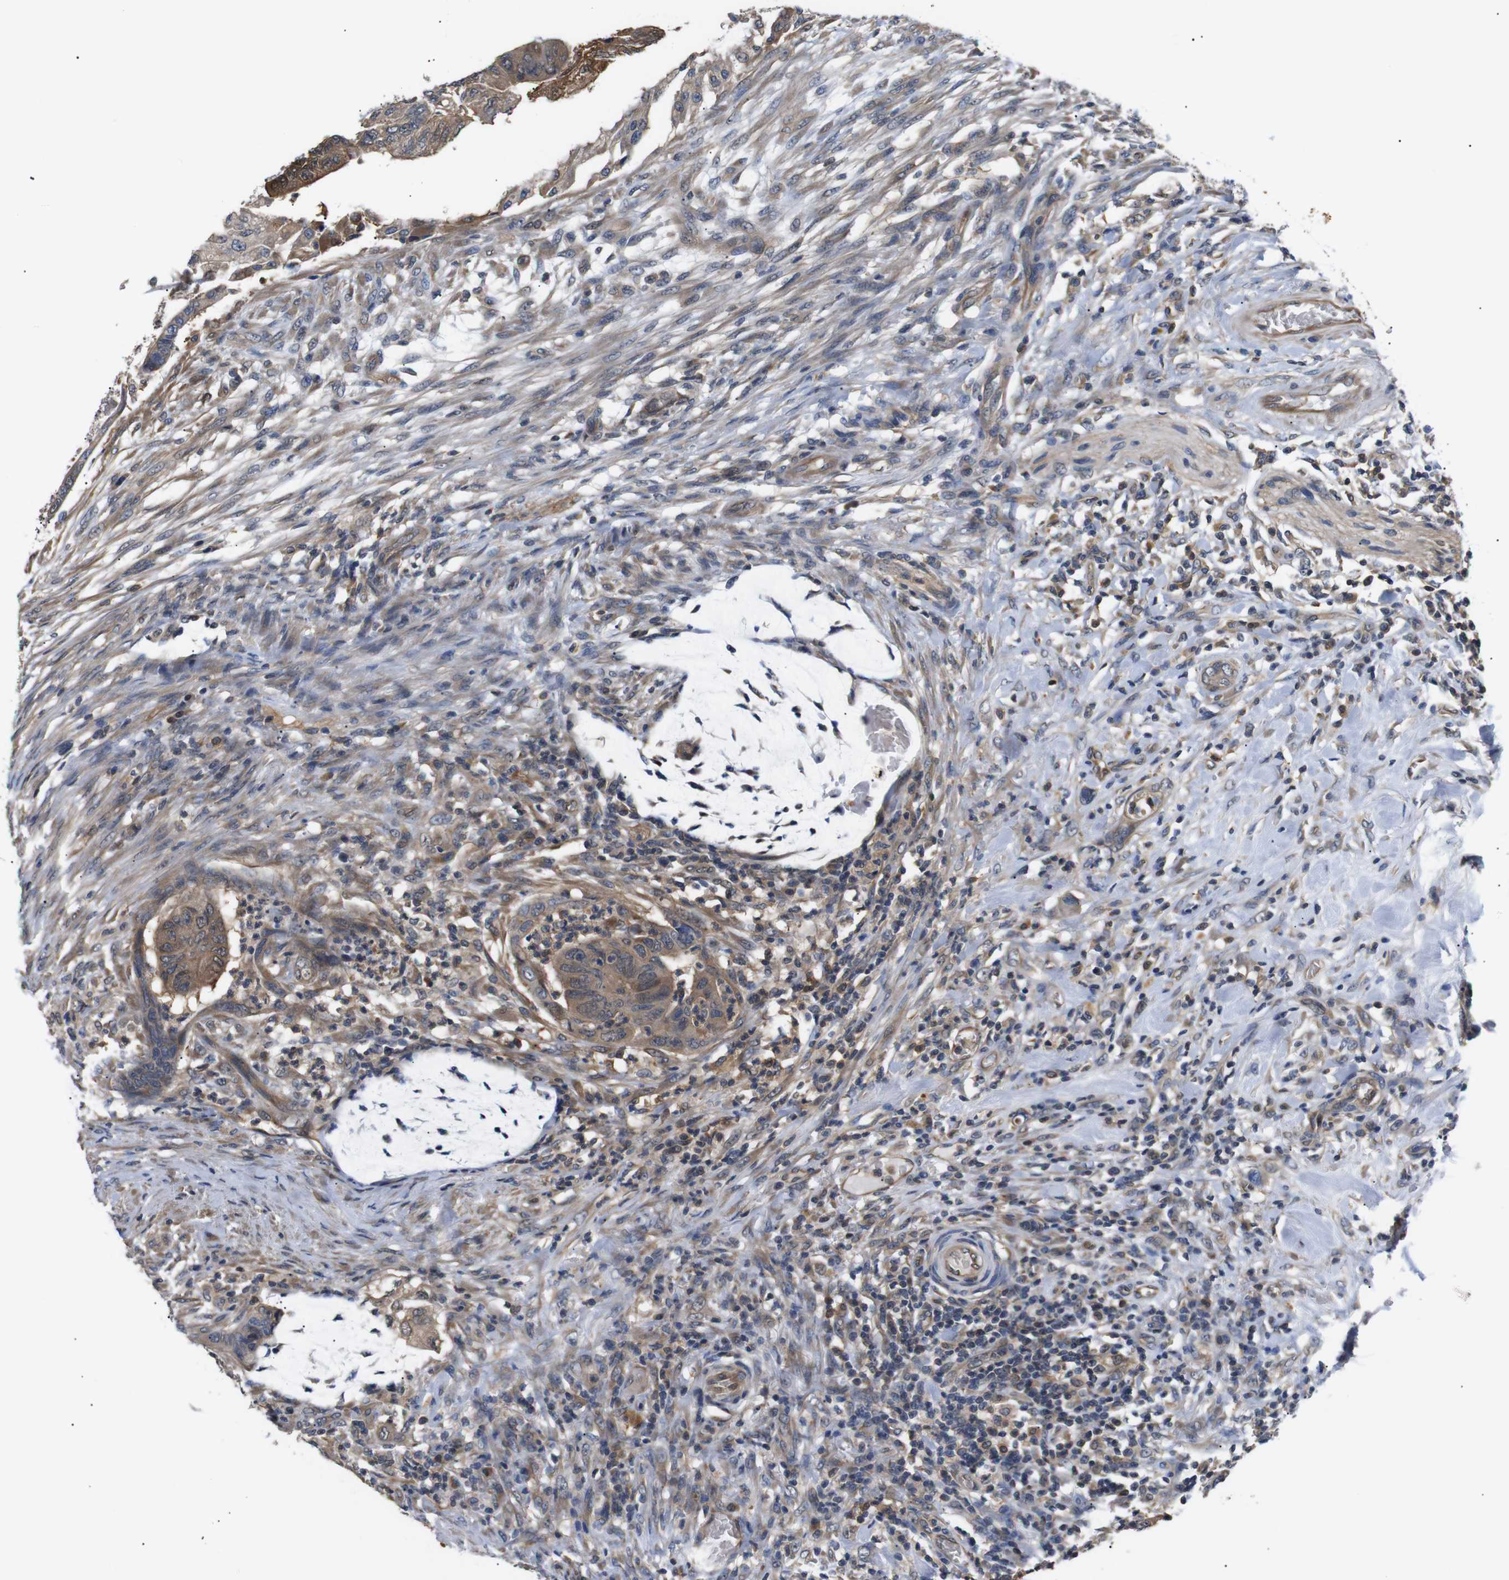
{"staining": {"intensity": "moderate", "quantity": ">75%", "location": "cytoplasmic/membranous"}, "tissue": "colorectal cancer", "cell_type": "Tumor cells", "image_type": "cancer", "snomed": [{"axis": "morphology", "description": "Normal tissue, NOS"}, {"axis": "morphology", "description": "Adenocarcinoma, NOS"}, {"axis": "topography", "description": "Rectum"}, {"axis": "topography", "description": "Peripheral nerve tissue"}], "caption": "Immunohistochemistry (IHC) histopathology image of human colorectal cancer stained for a protein (brown), which reveals medium levels of moderate cytoplasmic/membranous expression in about >75% of tumor cells.", "gene": "DDR1", "patient": {"sex": "male", "age": 92}}